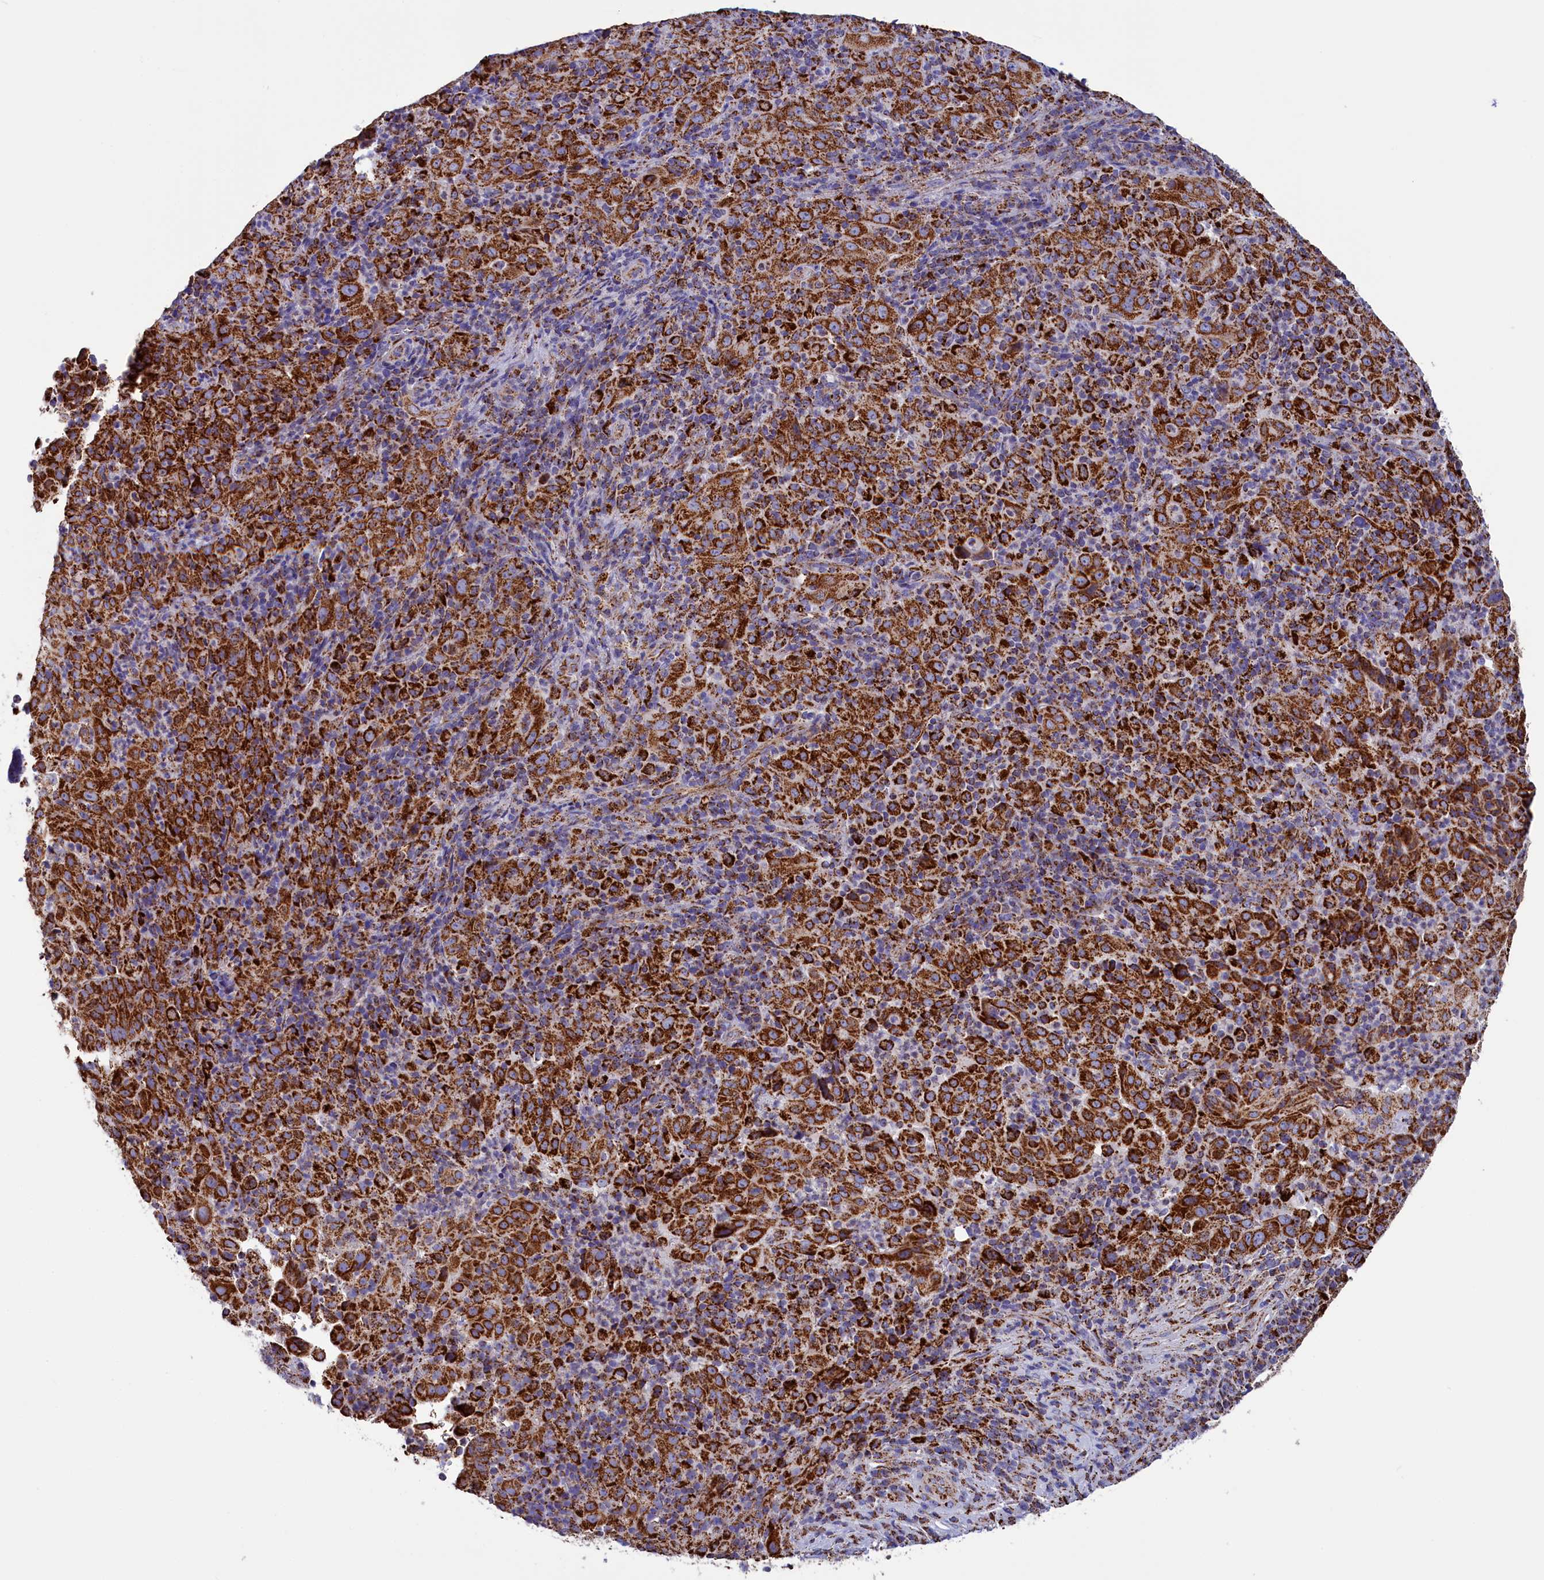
{"staining": {"intensity": "strong", "quantity": ">75%", "location": "cytoplasmic/membranous"}, "tissue": "pancreatic cancer", "cell_type": "Tumor cells", "image_type": "cancer", "snomed": [{"axis": "morphology", "description": "Adenocarcinoma, NOS"}, {"axis": "topography", "description": "Pancreas"}], "caption": "DAB immunohistochemical staining of pancreatic cancer (adenocarcinoma) shows strong cytoplasmic/membranous protein positivity in approximately >75% of tumor cells. Using DAB (brown) and hematoxylin (blue) stains, captured at high magnification using brightfield microscopy.", "gene": "SLC39A3", "patient": {"sex": "male", "age": 63}}